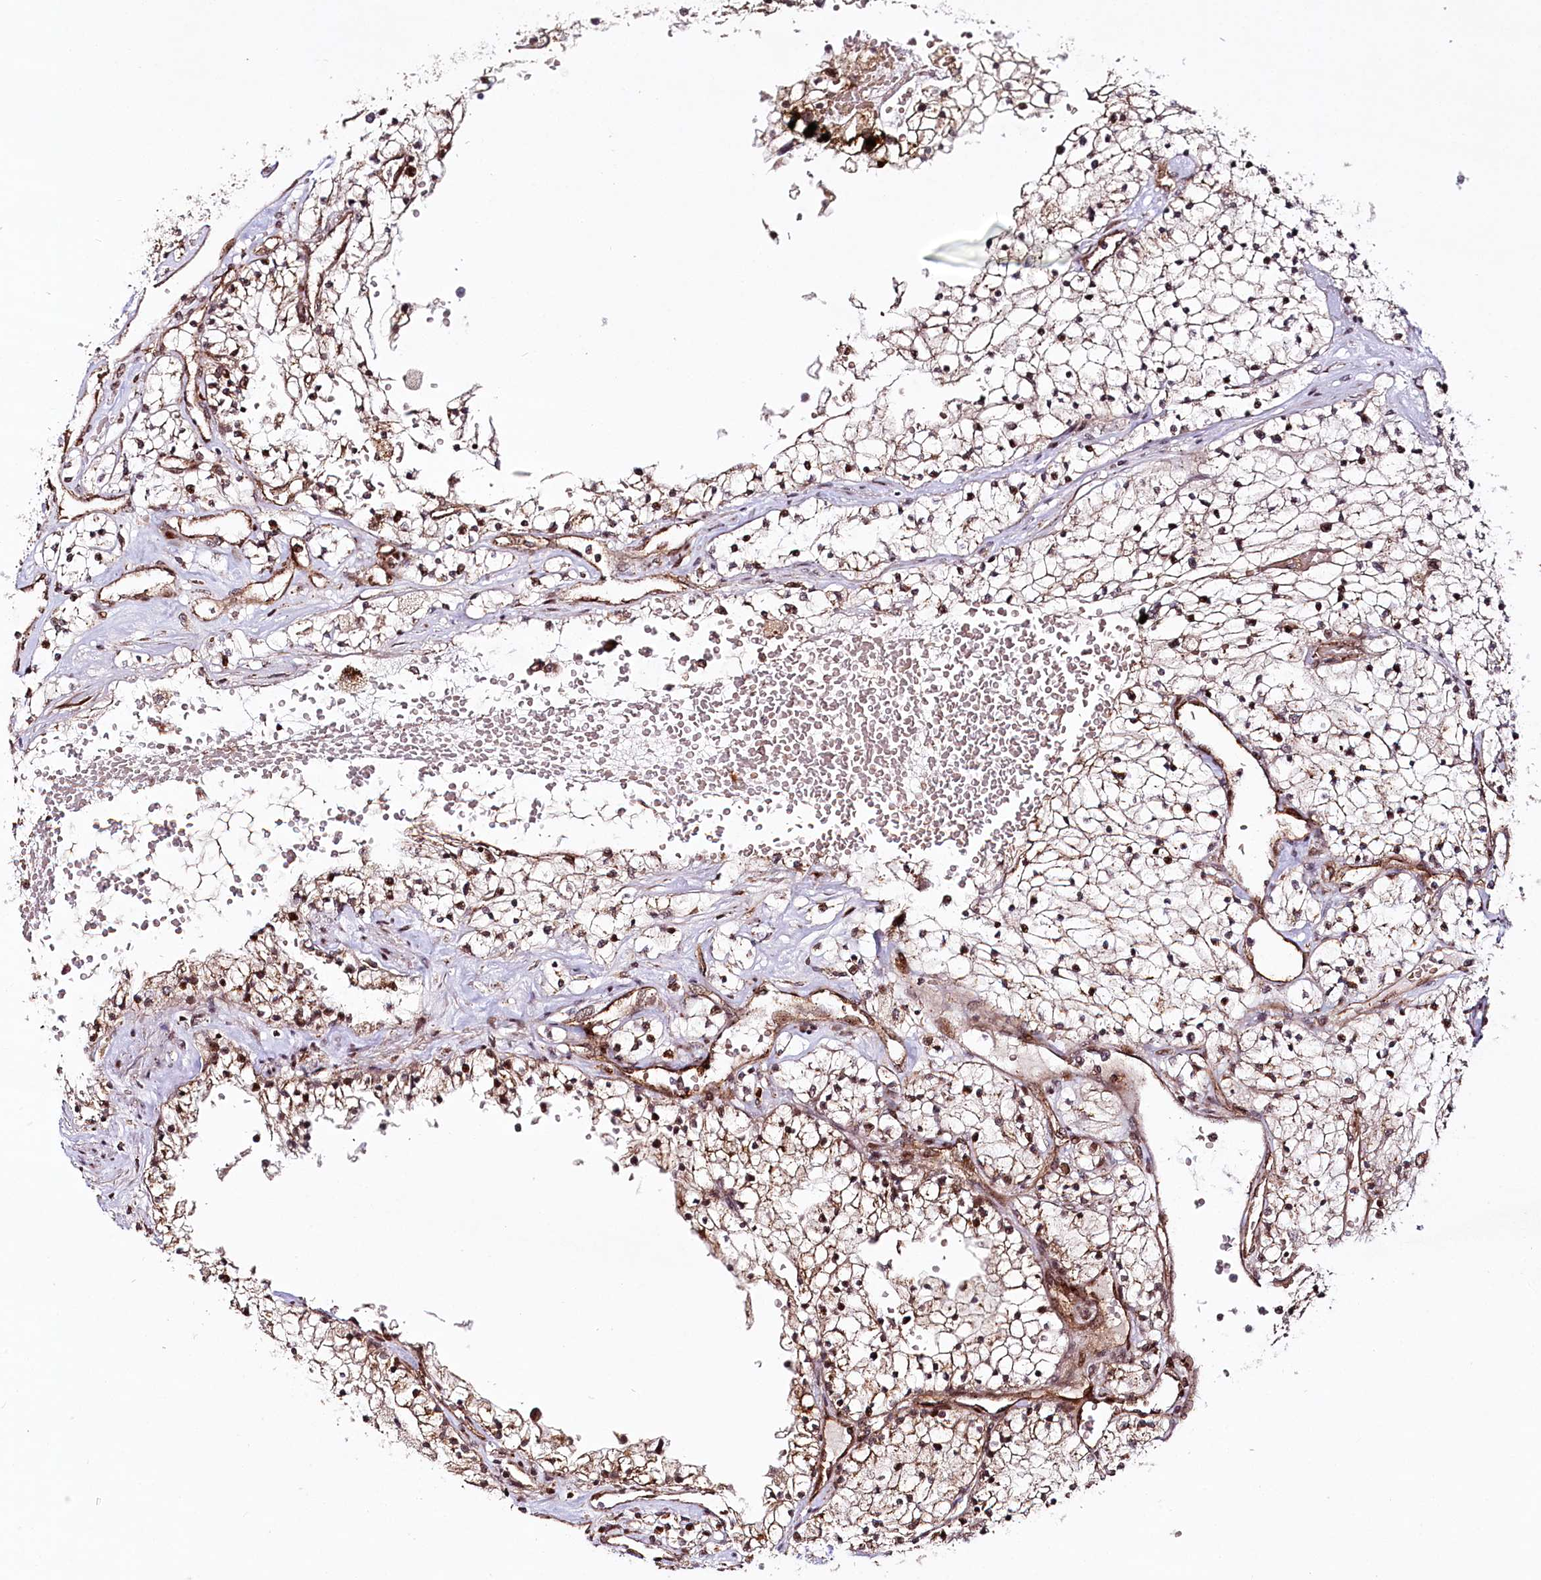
{"staining": {"intensity": "negative", "quantity": "none", "location": "none"}, "tissue": "renal cancer", "cell_type": "Tumor cells", "image_type": "cancer", "snomed": [{"axis": "morphology", "description": "Normal tissue, NOS"}, {"axis": "morphology", "description": "Adenocarcinoma, NOS"}, {"axis": "topography", "description": "Kidney"}], "caption": "Histopathology image shows no significant protein staining in tumor cells of renal adenocarcinoma.", "gene": "COPG1", "patient": {"sex": "male", "age": 68}}